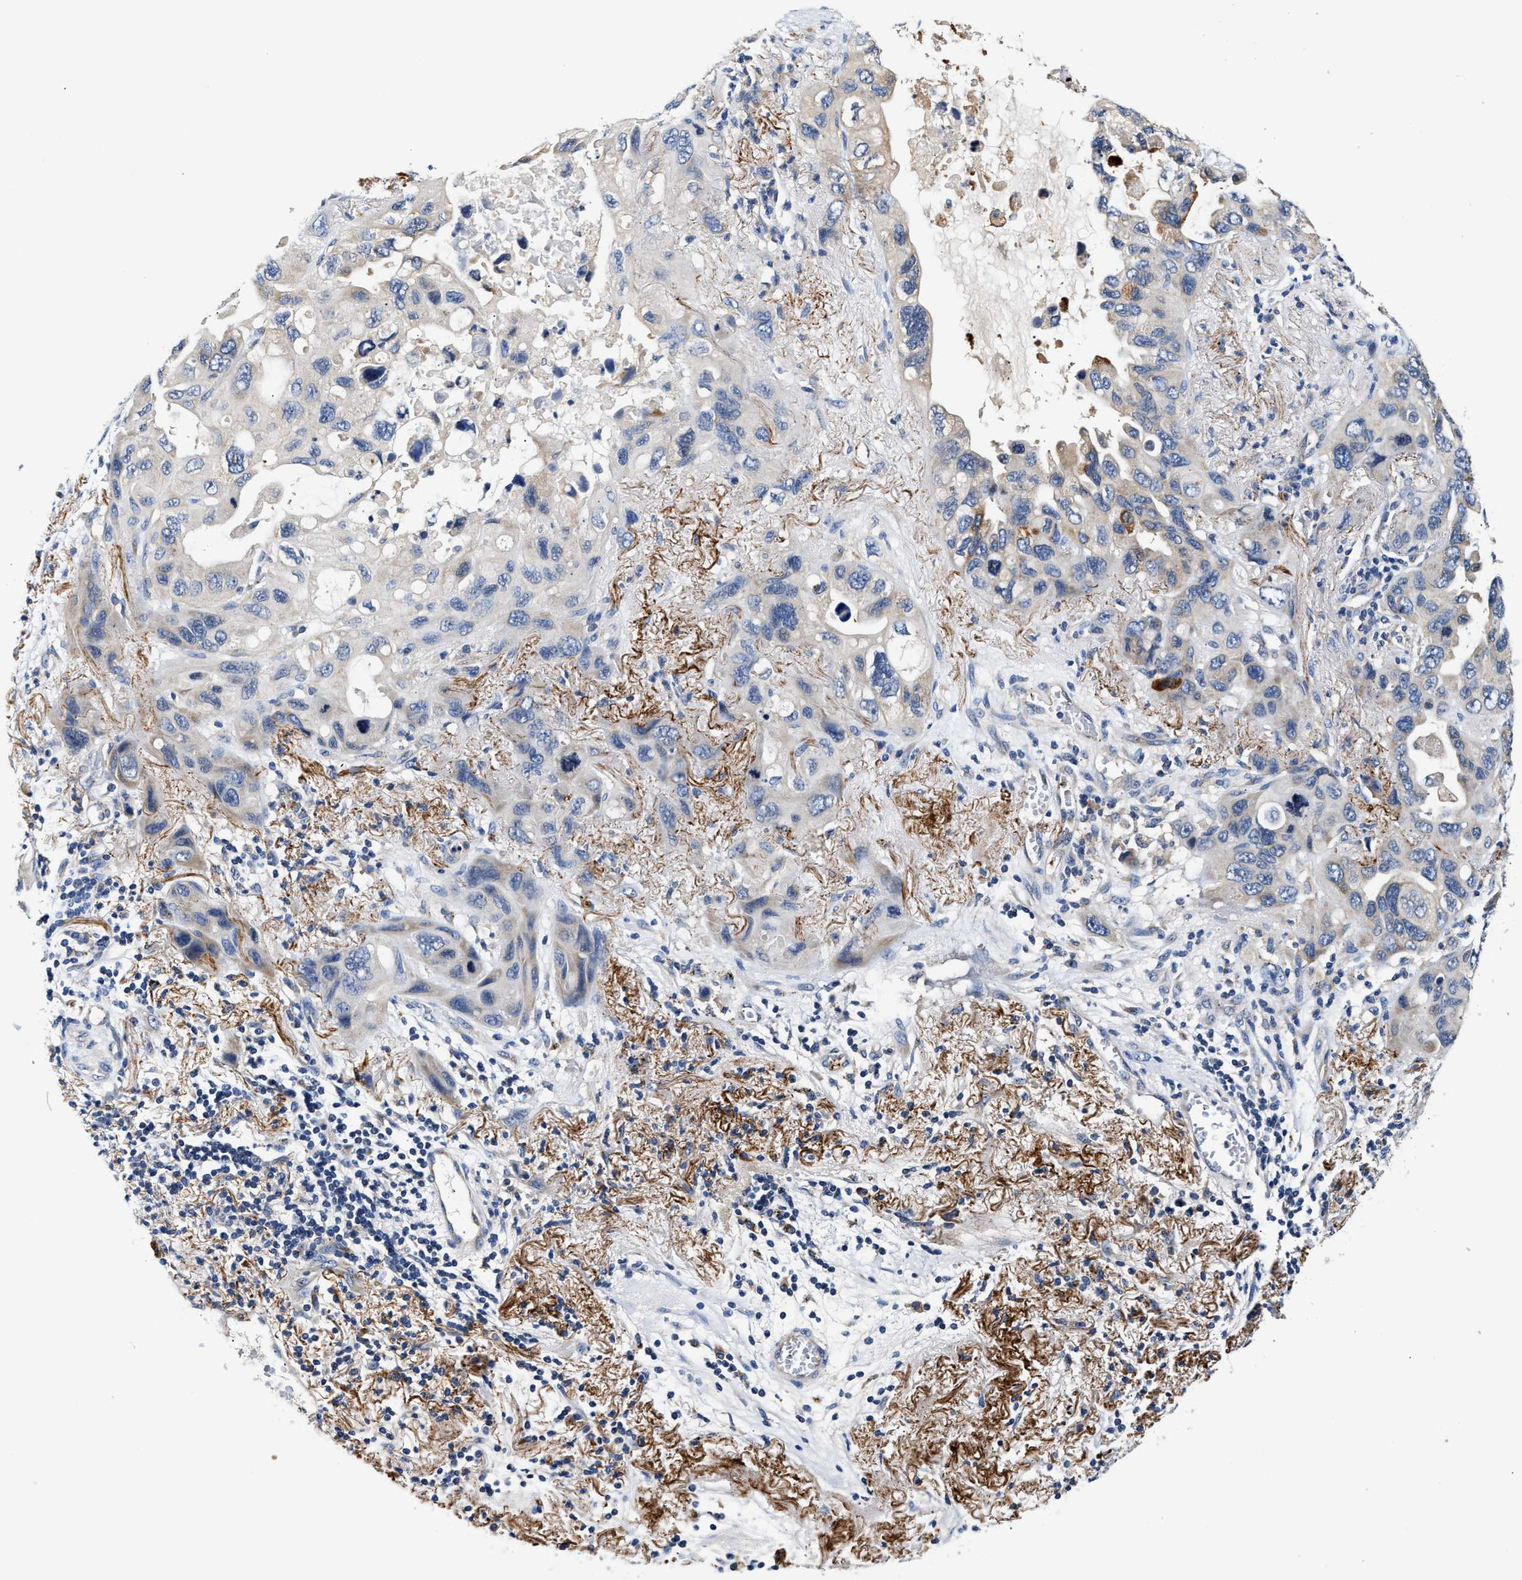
{"staining": {"intensity": "weak", "quantity": "<25%", "location": "cytoplasmic/membranous"}, "tissue": "lung cancer", "cell_type": "Tumor cells", "image_type": "cancer", "snomed": [{"axis": "morphology", "description": "Squamous cell carcinoma, NOS"}, {"axis": "topography", "description": "Lung"}], "caption": "Immunohistochemistry of human lung cancer (squamous cell carcinoma) demonstrates no expression in tumor cells. Brightfield microscopy of immunohistochemistry (IHC) stained with DAB (brown) and hematoxylin (blue), captured at high magnification.", "gene": "FAM185A", "patient": {"sex": "female", "age": 73}}